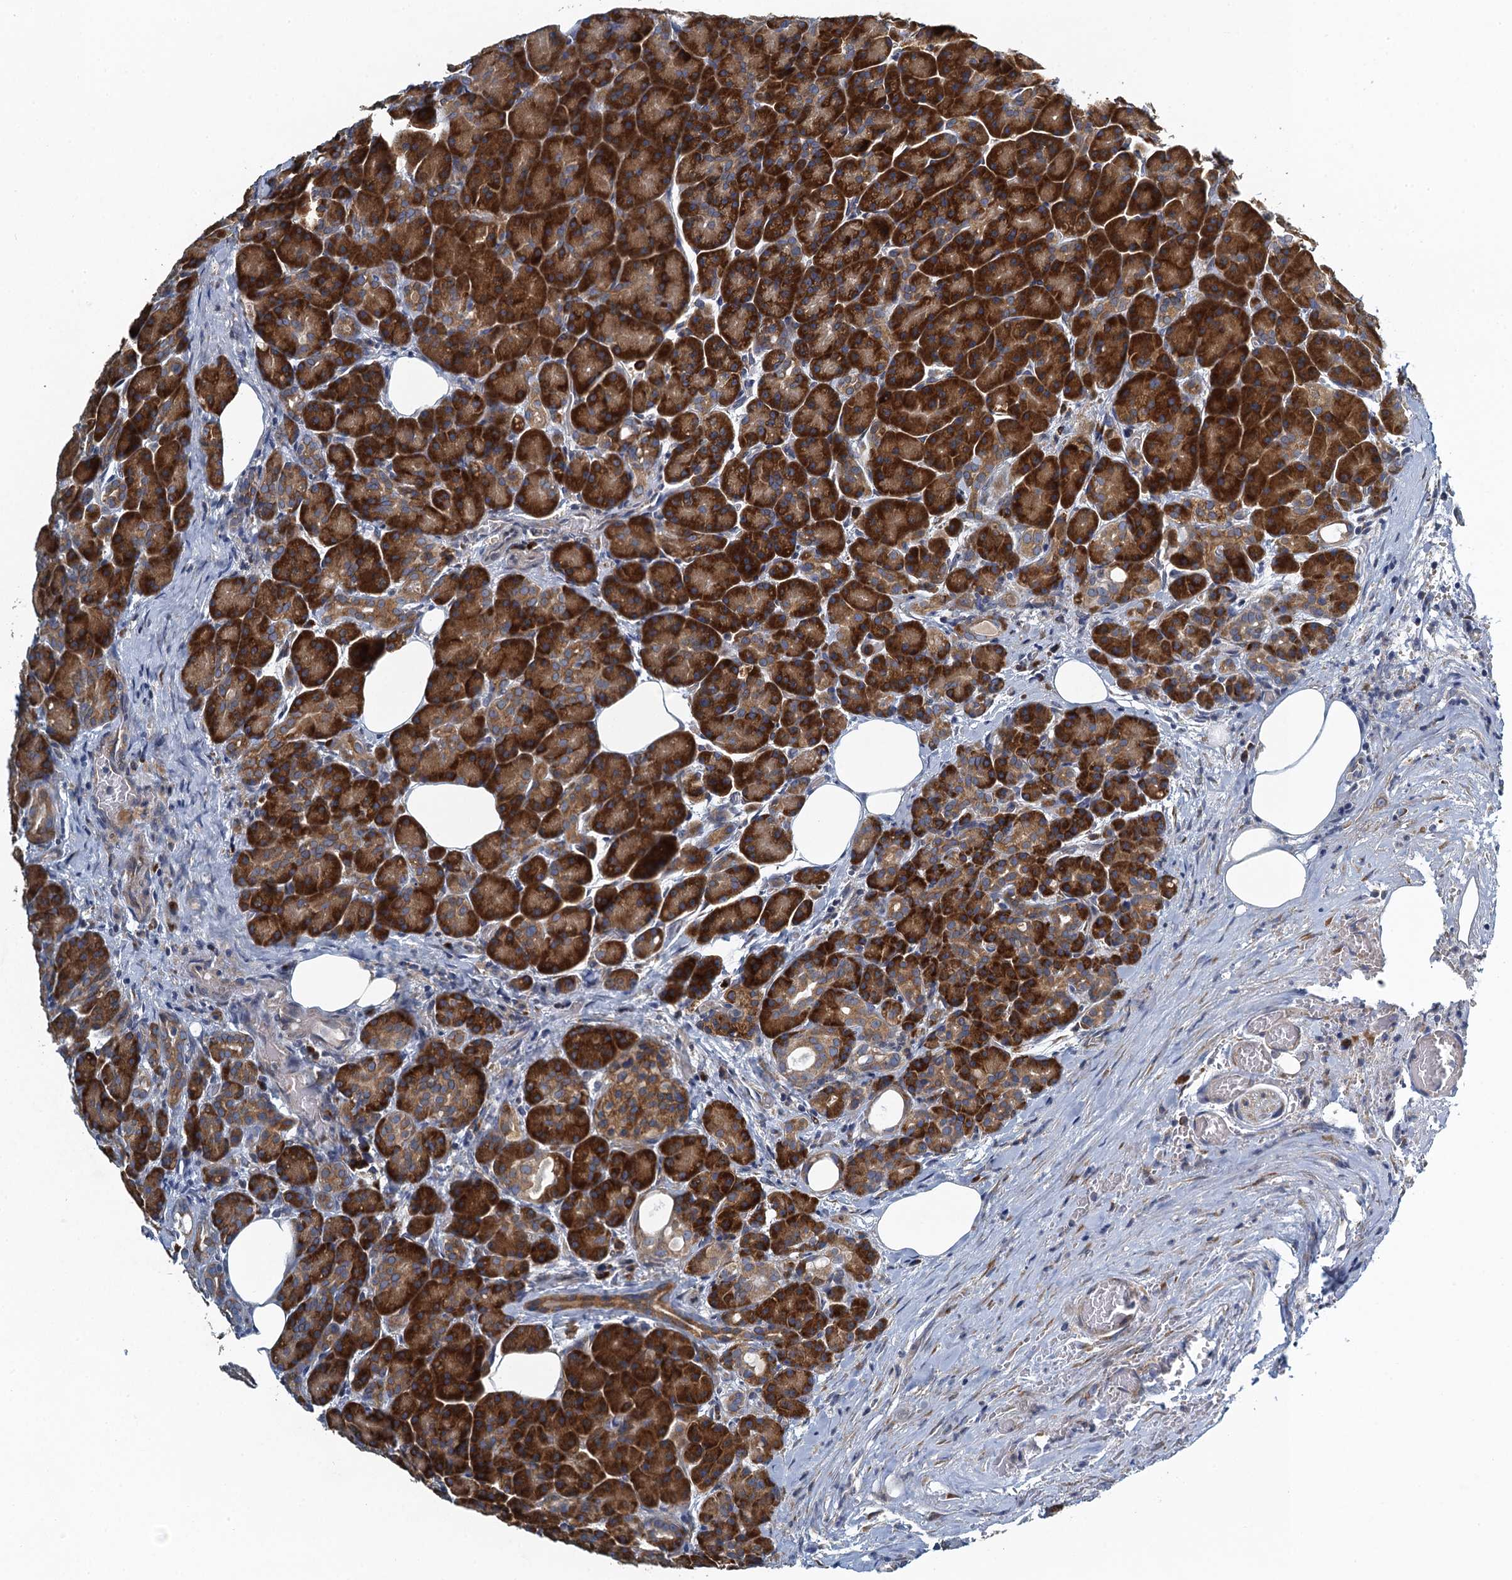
{"staining": {"intensity": "strong", "quantity": ">75%", "location": "cytoplasmic/membranous"}, "tissue": "pancreas", "cell_type": "Exocrine glandular cells", "image_type": "normal", "snomed": [{"axis": "morphology", "description": "Normal tissue, NOS"}, {"axis": "topography", "description": "Pancreas"}], "caption": "This is an image of immunohistochemistry staining of unremarkable pancreas, which shows strong staining in the cytoplasmic/membranous of exocrine glandular cells.", "gene": "ALG2", "patient": {"sex": "male", "age": 63}}